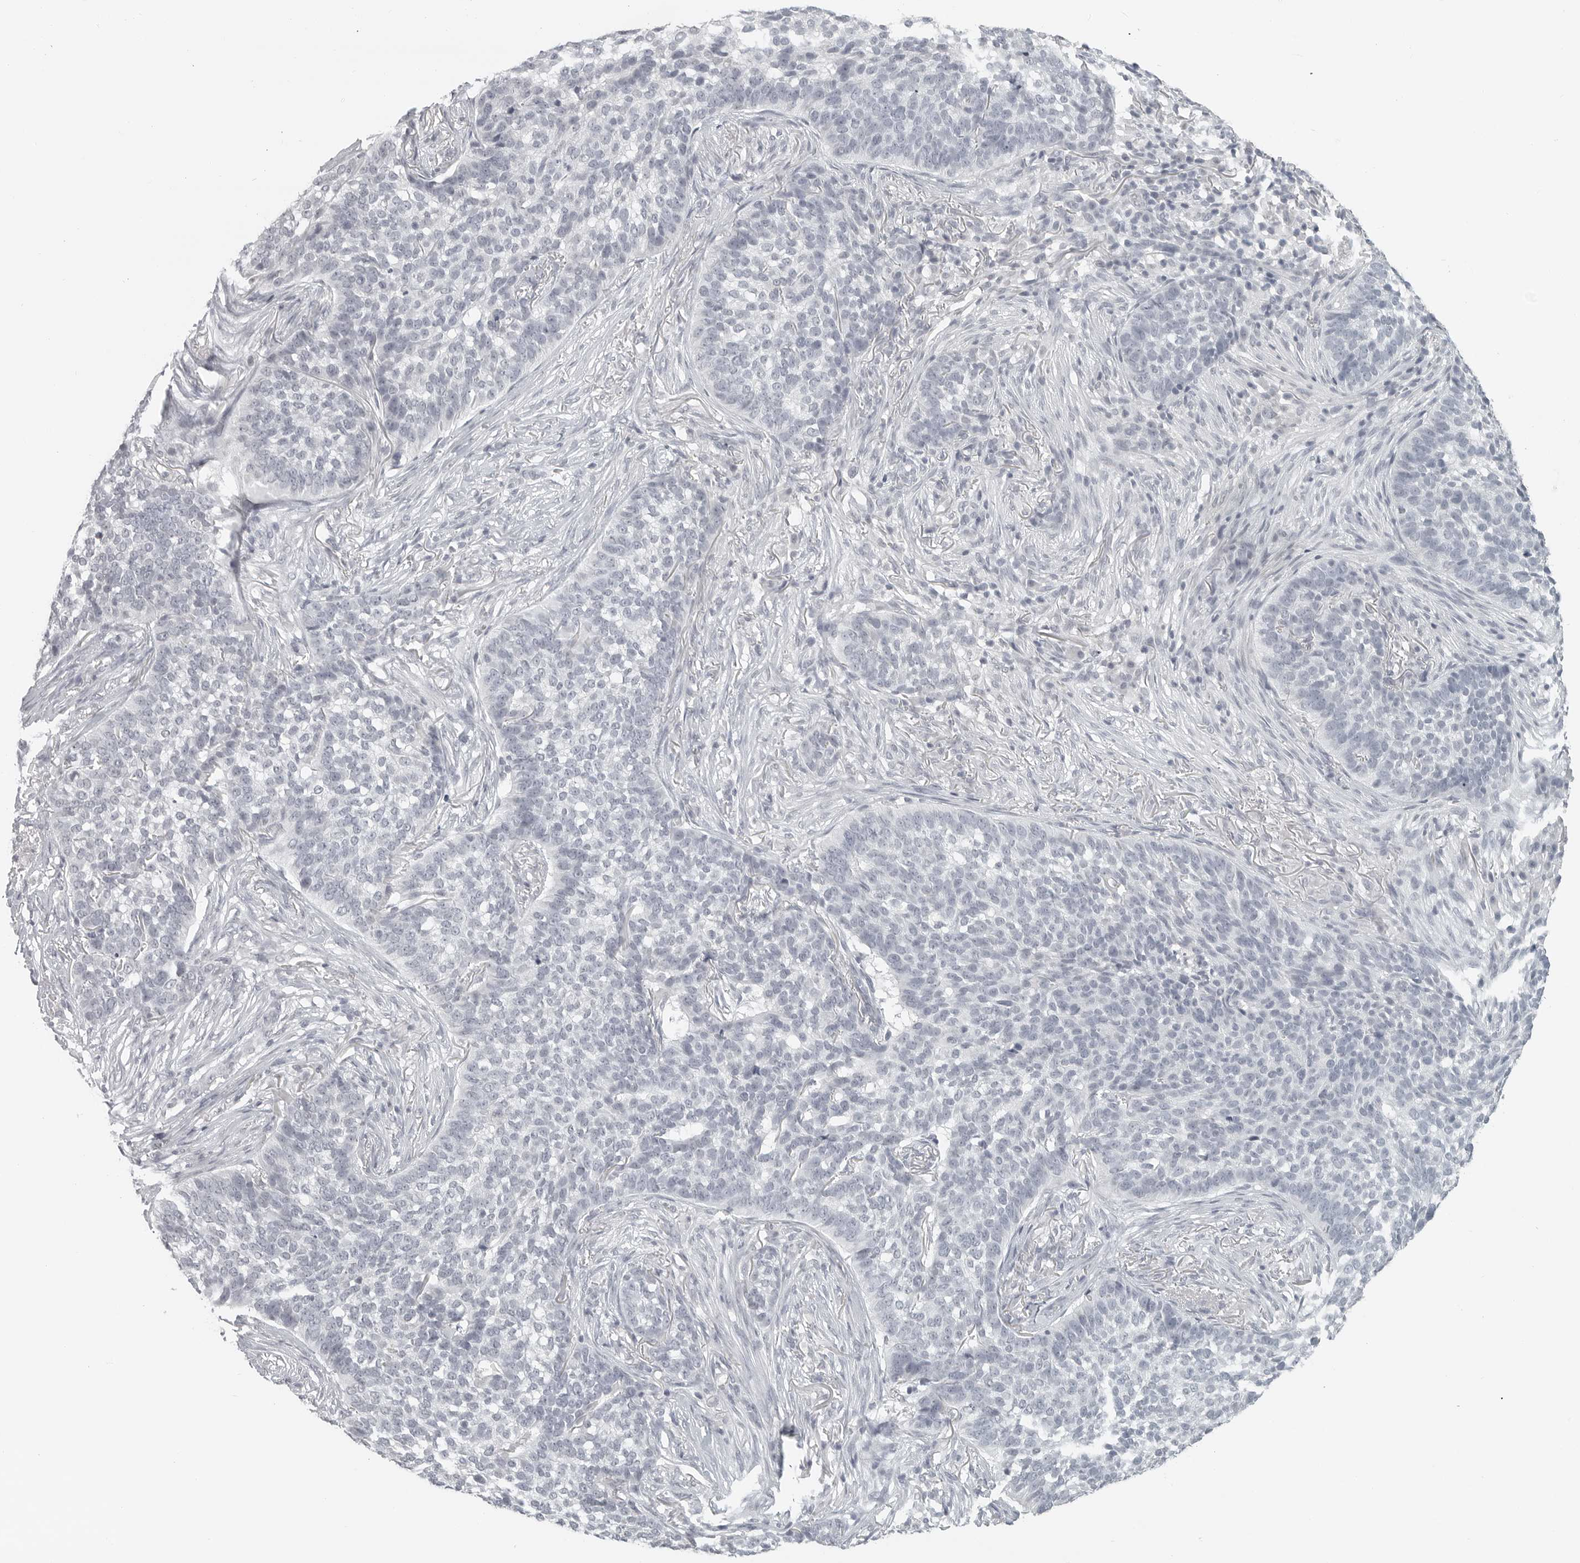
{"staining": {"intensity": "negative", "quantity": "none", "location": "none"}, "tissue": "skin cancer", "cell_type": "Tumor cells", "image_type": "cancer", "snomed": [{"axis": "morphology", "description": "Basal cell carcinoma"}, {"axis": "topography", "description": "Skin"}], "caption": "Protein analysis of basal cell carcinoma (skin) shows no significant expression in tumor cells. (Brightfield microscopy of DAB immunohistochemistry at high magnification).", "gene": "BPIFA1", "patient": {"sex": "male", "age": 85}}